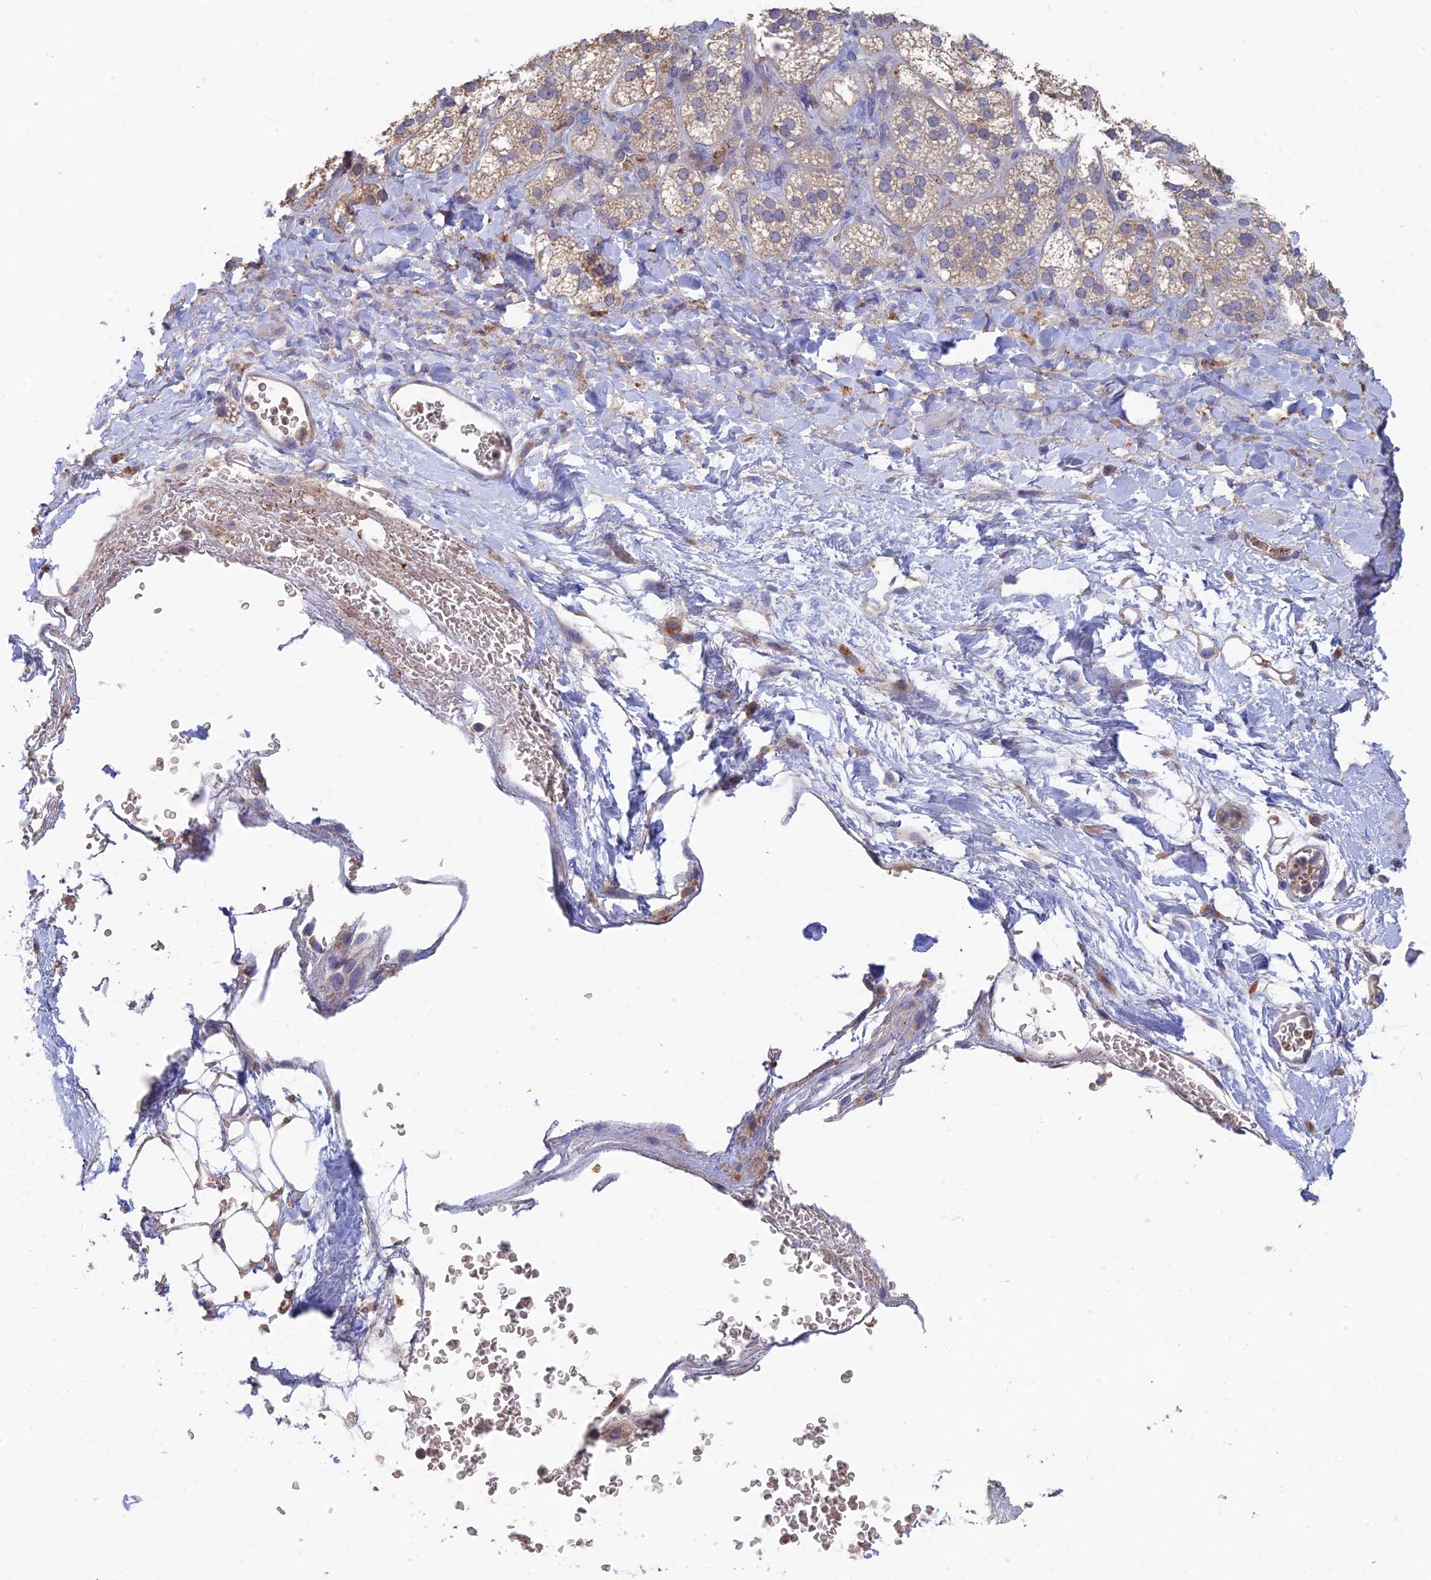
{"staining": {"intensity": "moderate", "quantity": "<25%", "location": "cytoplasmic/membranous"}, "tissue": "adrenal gland", "cell_type": "Glandular cells", "image_type": "normal", "snomed": [{"axis": "morphology", "description": "Normal tissue, NOS"}, {"axis": "topography", "description": "Adrenal gland"}], "caption": "A micrograph of human adrenal gland stained for a protein reveals moderate cytoplasmic/membranous brown staining in glandular cells. The protein of interest is stained brown, and the nuclei are stained in blue (DAB (3,3'-diaminobenzidine) IHC with brightfield microscopy, high magnification).", "gene": "ARRDC1", "patient": {"sex": "male", "age": 61}}